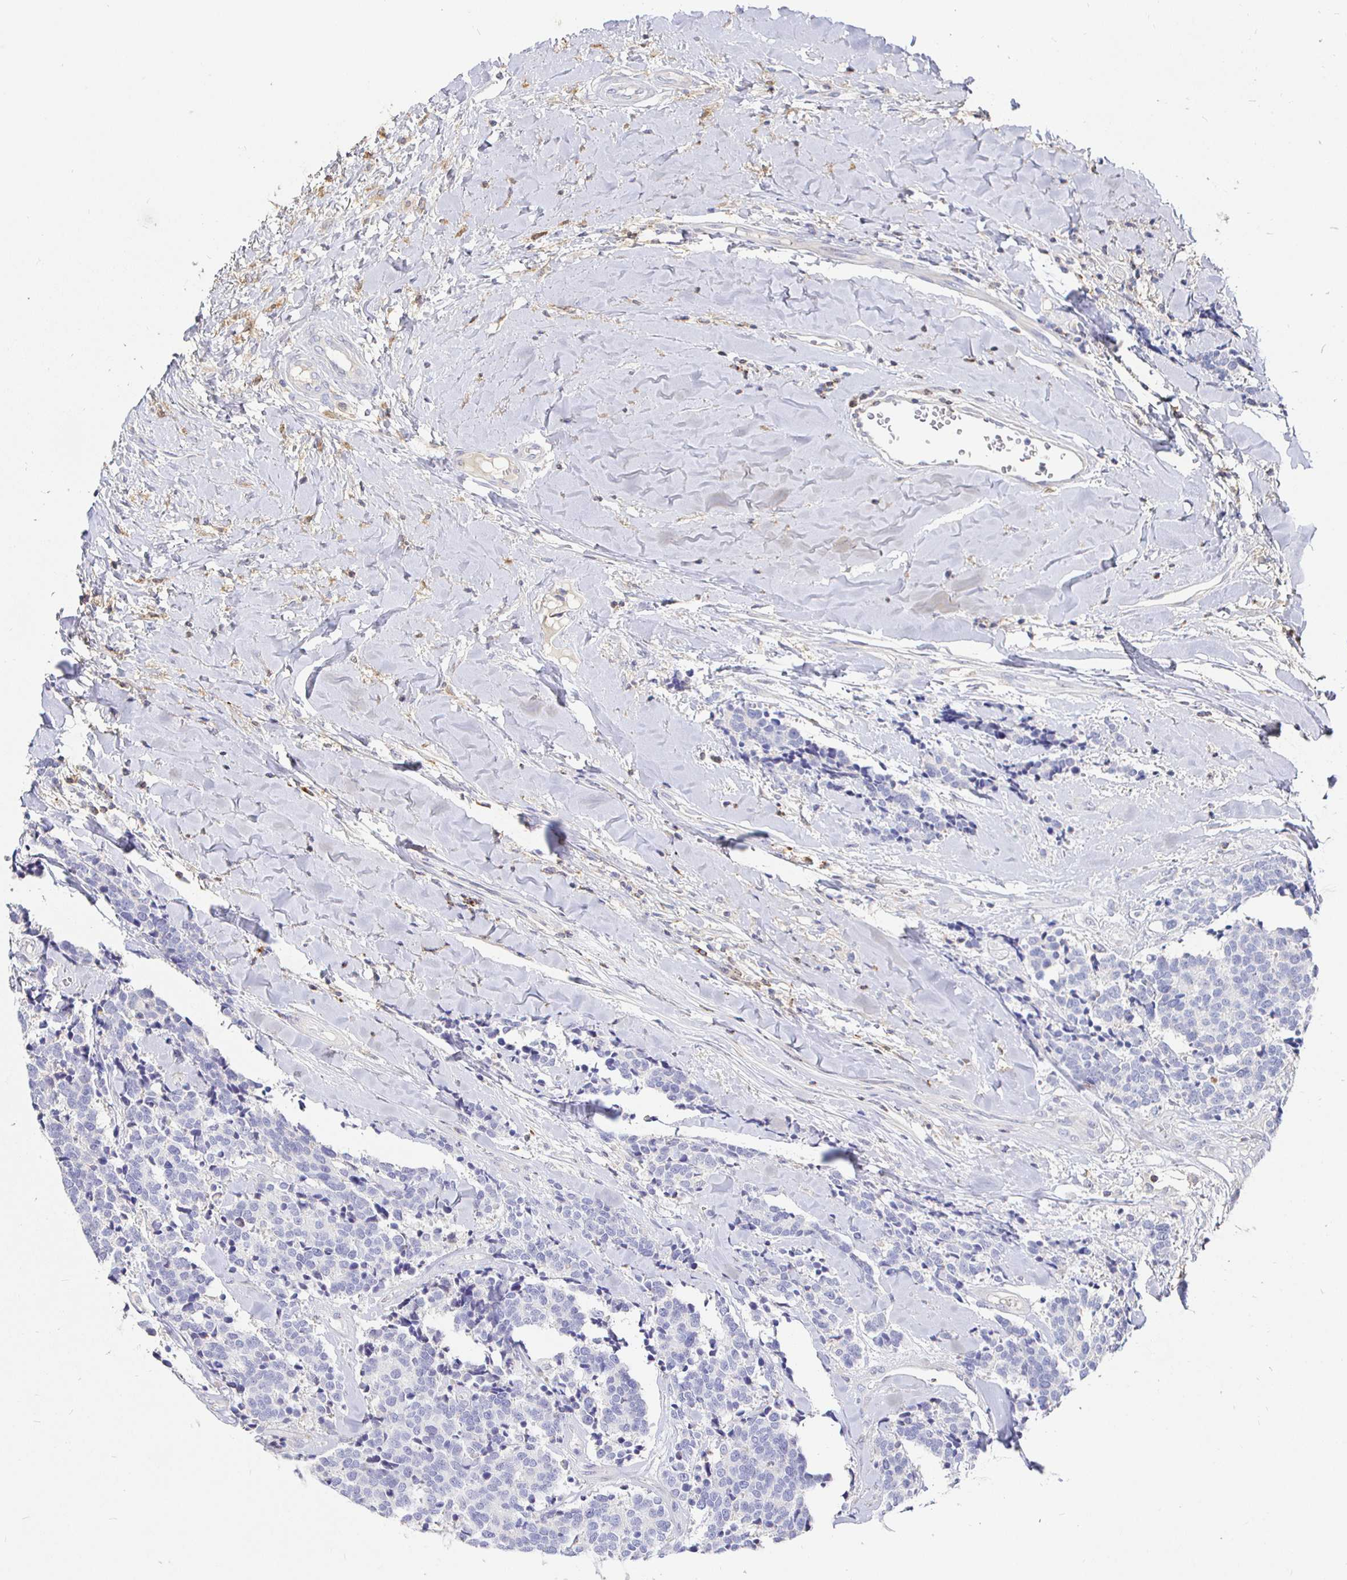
{"staining": {"intensity": "negative", "quantity": "none", "location": "none"}, "tissue": "carcinoid", "cell_type": "Tumor cells", "image_type": "cancer", "snomed": [{"axis": "morphology", "description": "Carcinoid, malignant, NOS"}, {"axis": "topography", "description": "Skin"}], "caption": "High magnification brightfield microscopy of carcinoid stained with DAB (3,3'-diaminobenzidine) (brown) and counterstained with hematoxylin (blue): tumor cells show no significant staining.", "gene": "CXCR3", "patient": {"sex": "female", "age": 79}}